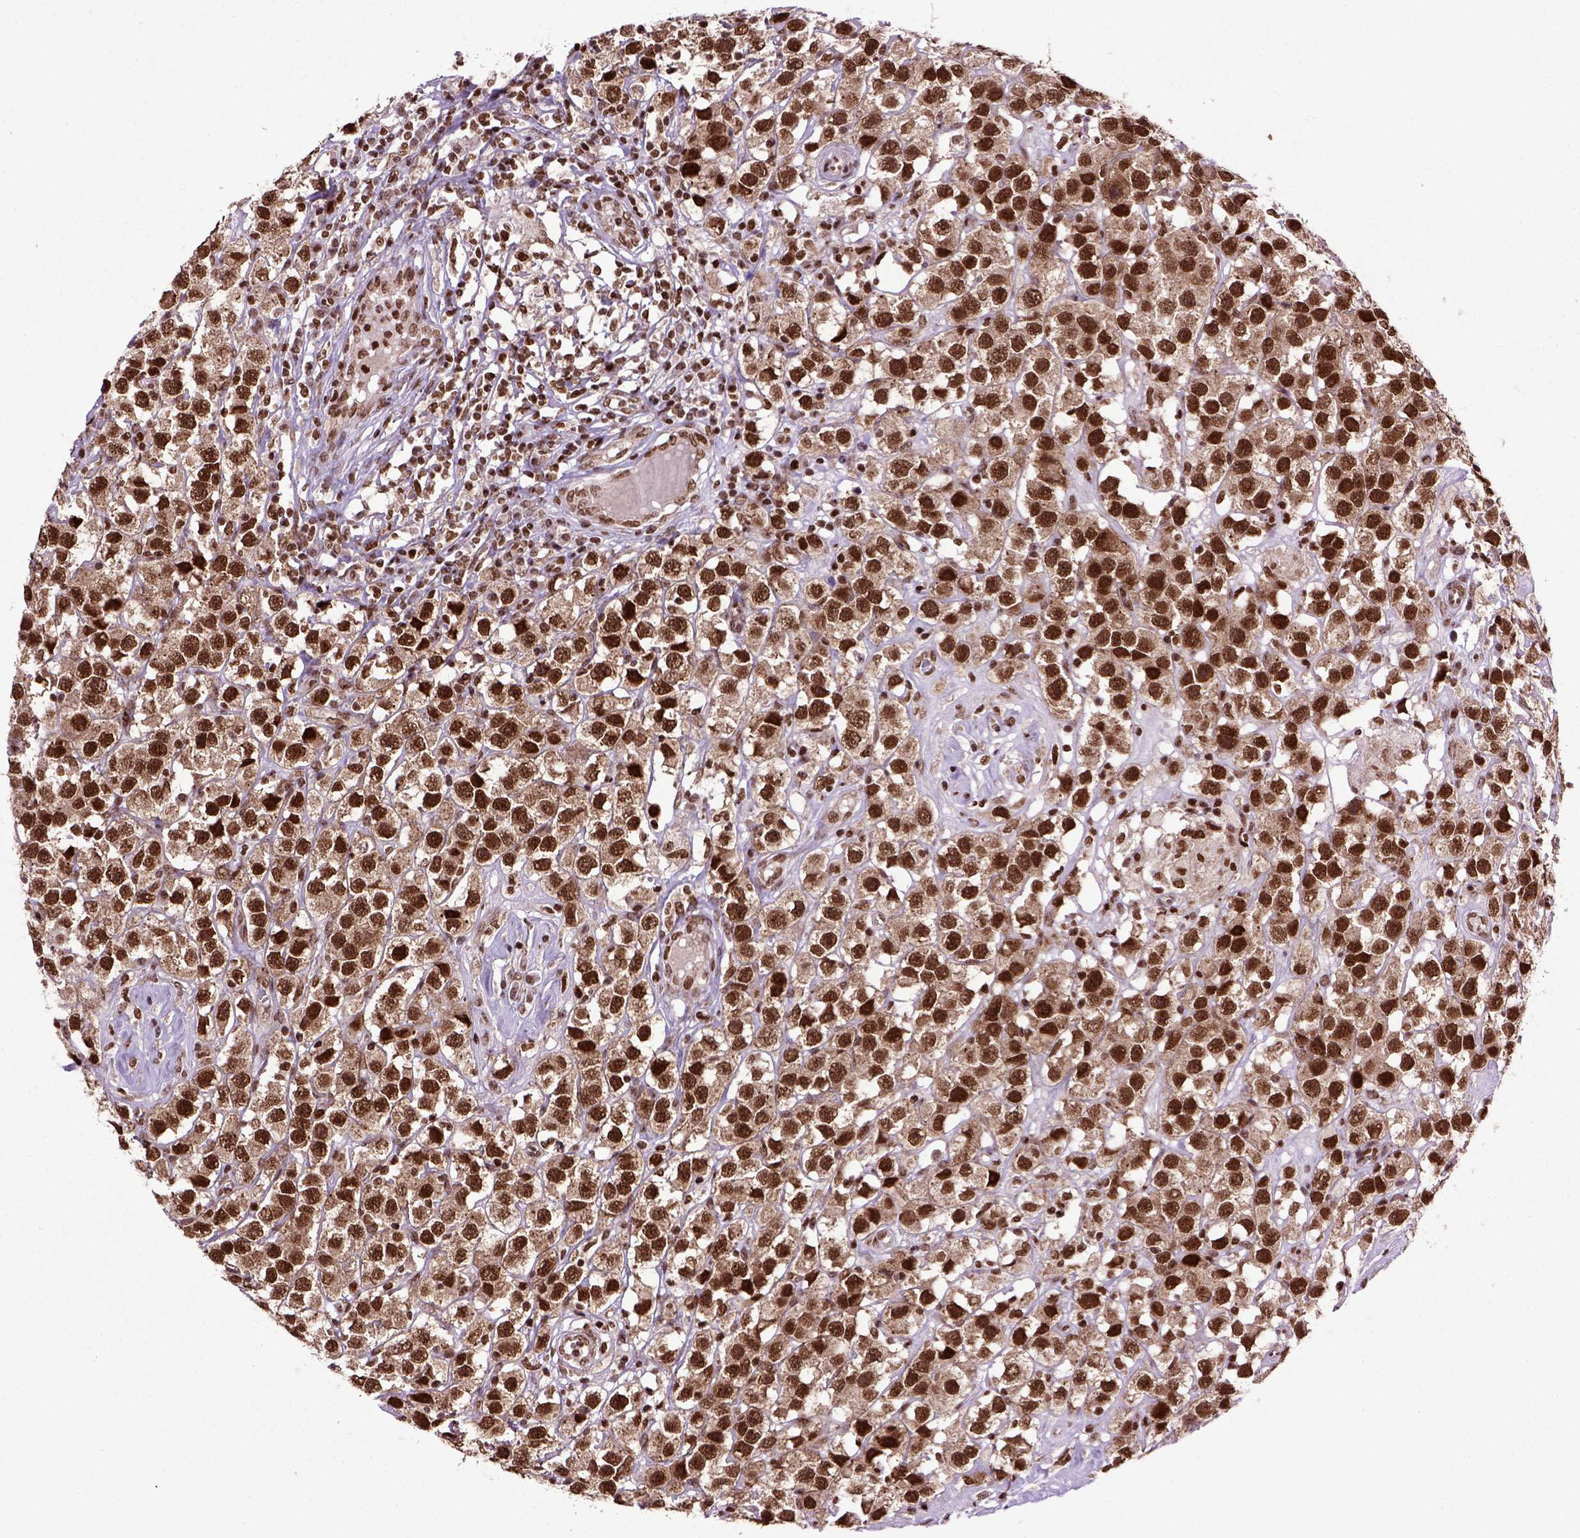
{"staining": {"intensity": "strong", "quantity": ">75%", "location": "cytoplasmic/membranous,nuclear"}, "tissue": "testis cancer", "cell_type": "Tumor cells", "image_type": "cancer", "snomed": [{"axis": "morphology", "description": "Seminoma, NOS"}, {"axis": "topography", "description": "Testis"}], "caption": "Protein staining exhibits strong cytoplasmic/membranous and nuclear staining in about >75% of tumor cells in seminoma (testis).", "gene": "CELF1", "patient": {"sex": "male", "age": 45}}